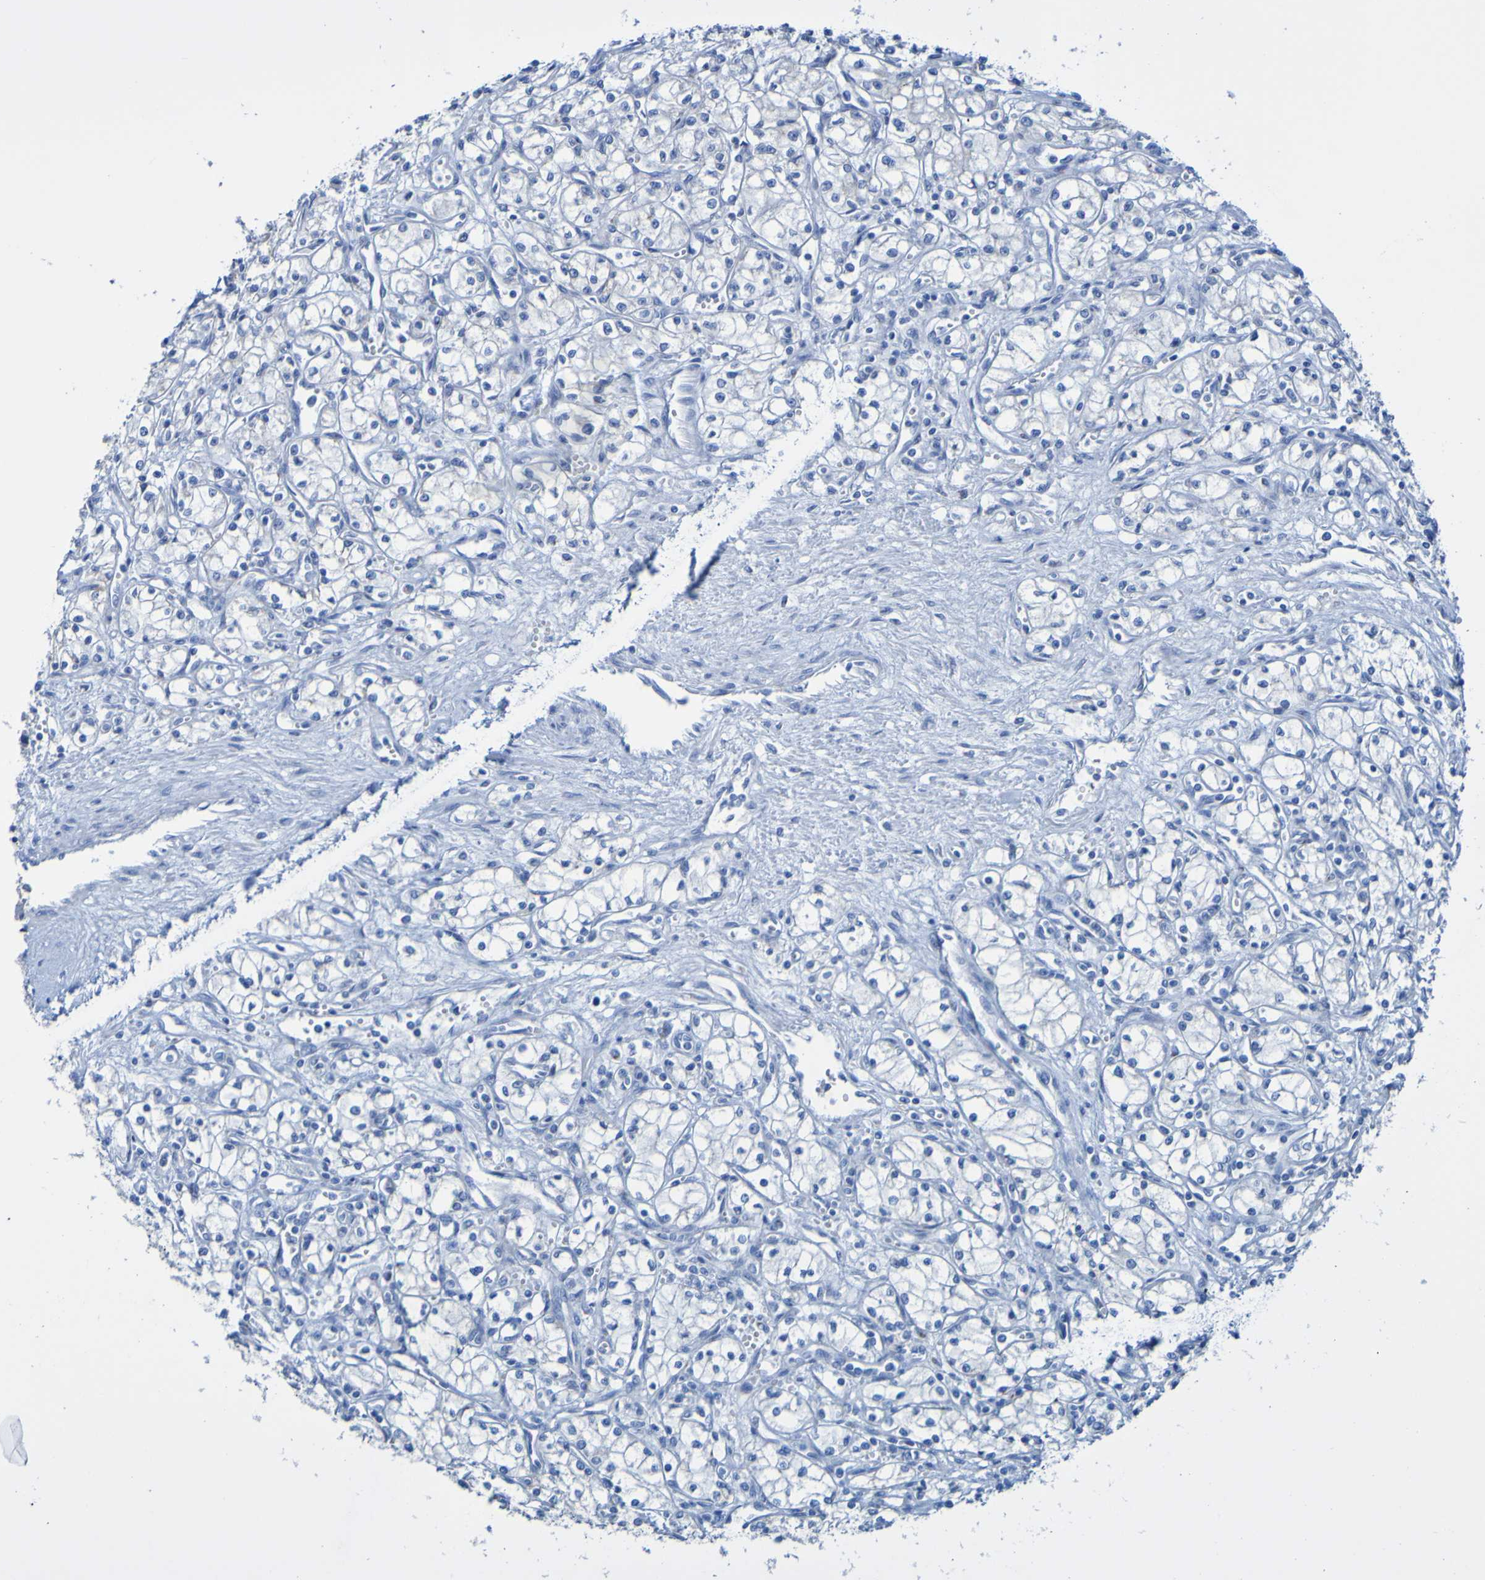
{"staining": {"intensity": "negative", "quantity": "none", "location": "none"}, "tissue": "renal cancer", "cell_type": "Tumor cells", "image_type": "cancer", "snomed": [{"axis": "morphology", "description": "Normal tissue, NOS"}, {"axis": "morphology", "description": "Adenocarcinoma, NOS"}, {"axis": "topography", "description": "Kidney"}], "caption": "Immunohistochemistry of human renal cancer reveals no staining in tumor cells.", "gene": "ACMSD", "patient": {"sex": "male", "age": 59}}